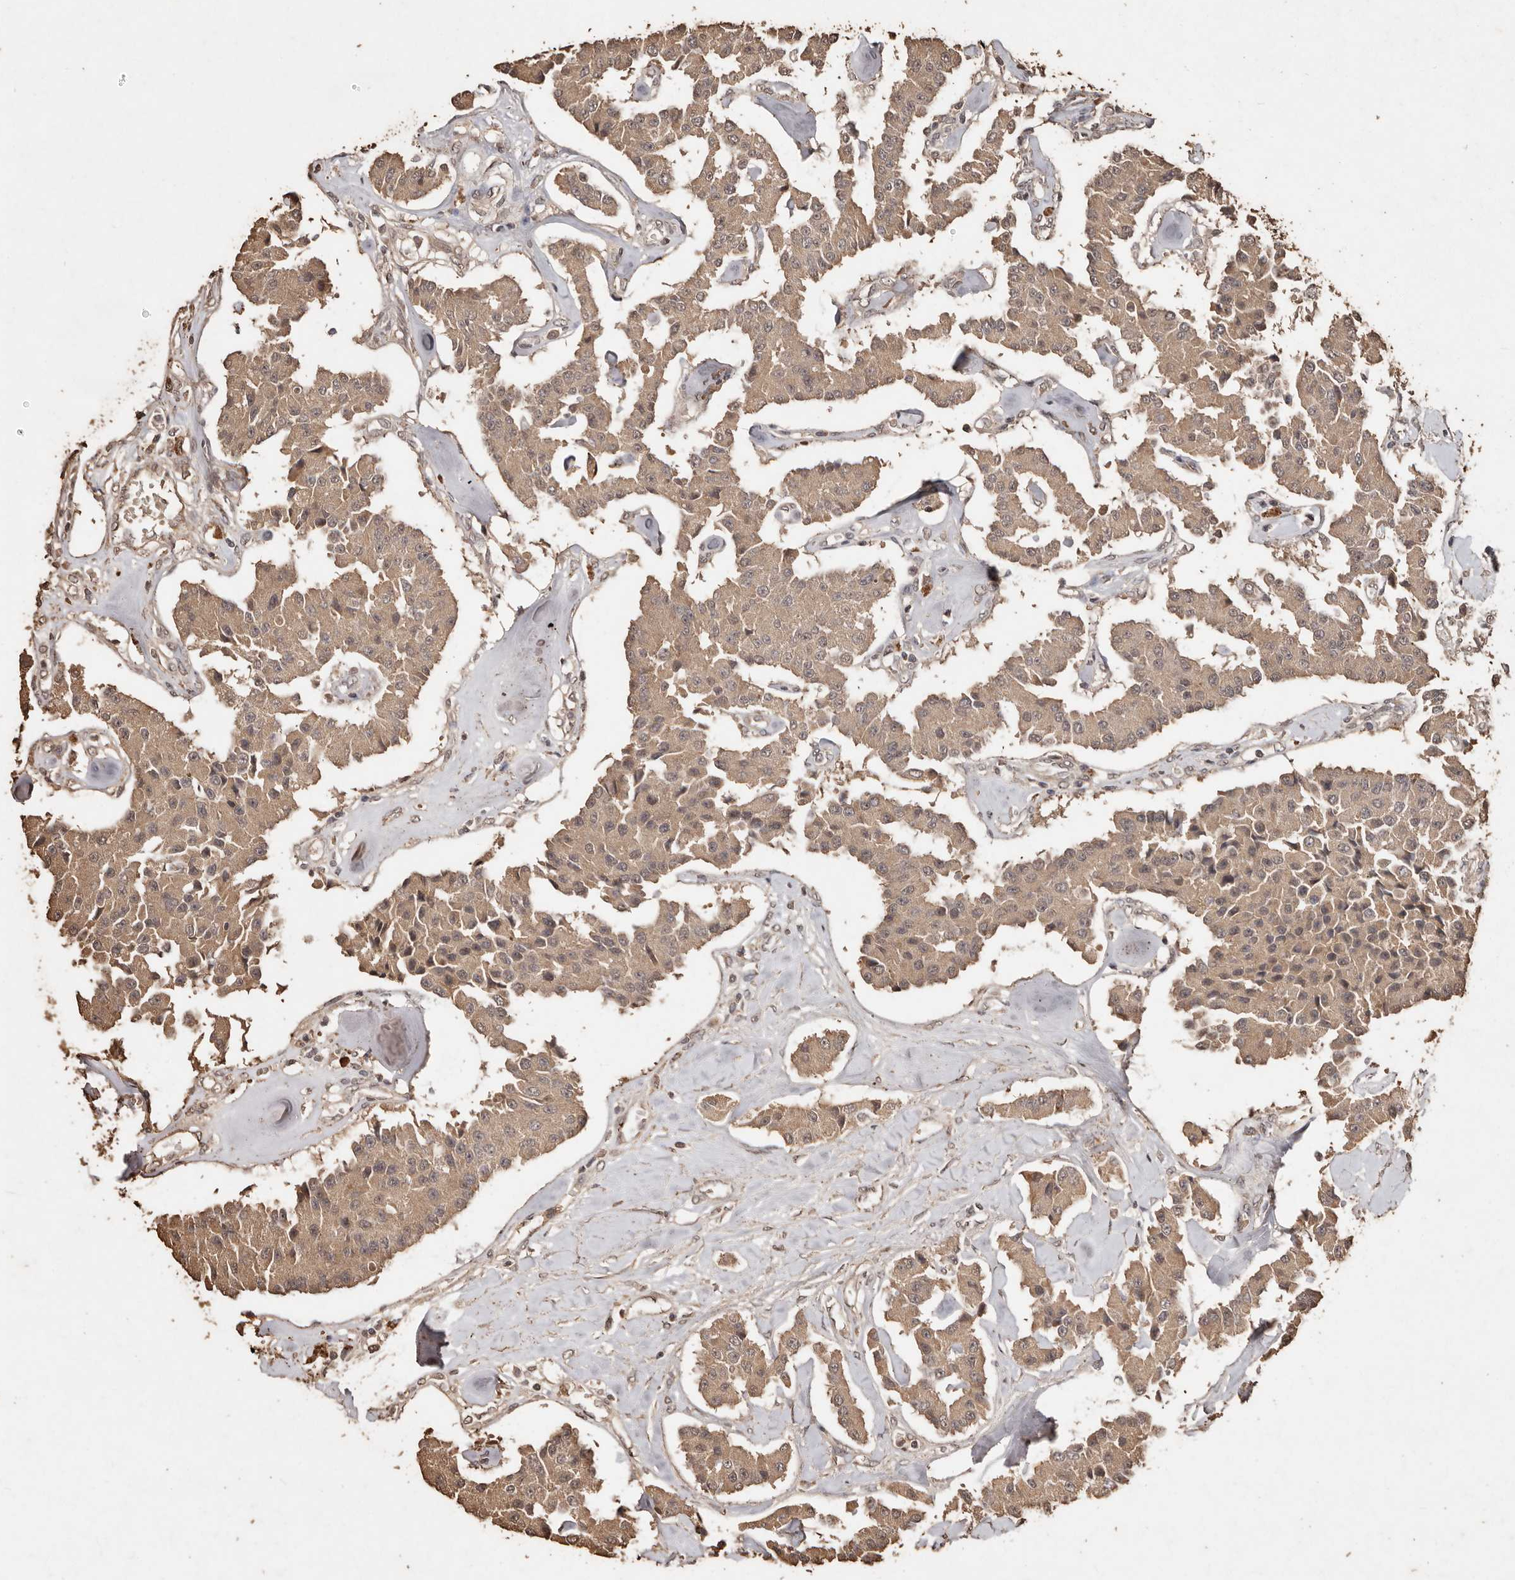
{"staining": {"intensity": "moderate", "quantity": ">75%", "location": "cytoplasmic/membranous"}, "tissue": "carcinoid", "cell_type": "Tumor cells", "image_type": "cancer", "snomed": [{"axis": "morphology", "description": "Carcinoid, malignant, NOS"}, {"axis": "topography", "description": "Pancreas"}], "caption": "Immunohistochemistry image of human carcinoid (malignant) stained for a protein (brown), which reveals medium levels of moderate cytoplasmic/membranous staining in about >75% of tumor cells.", "gene": "PKDCC", "patient": {"sex": "male", "age": 41}}